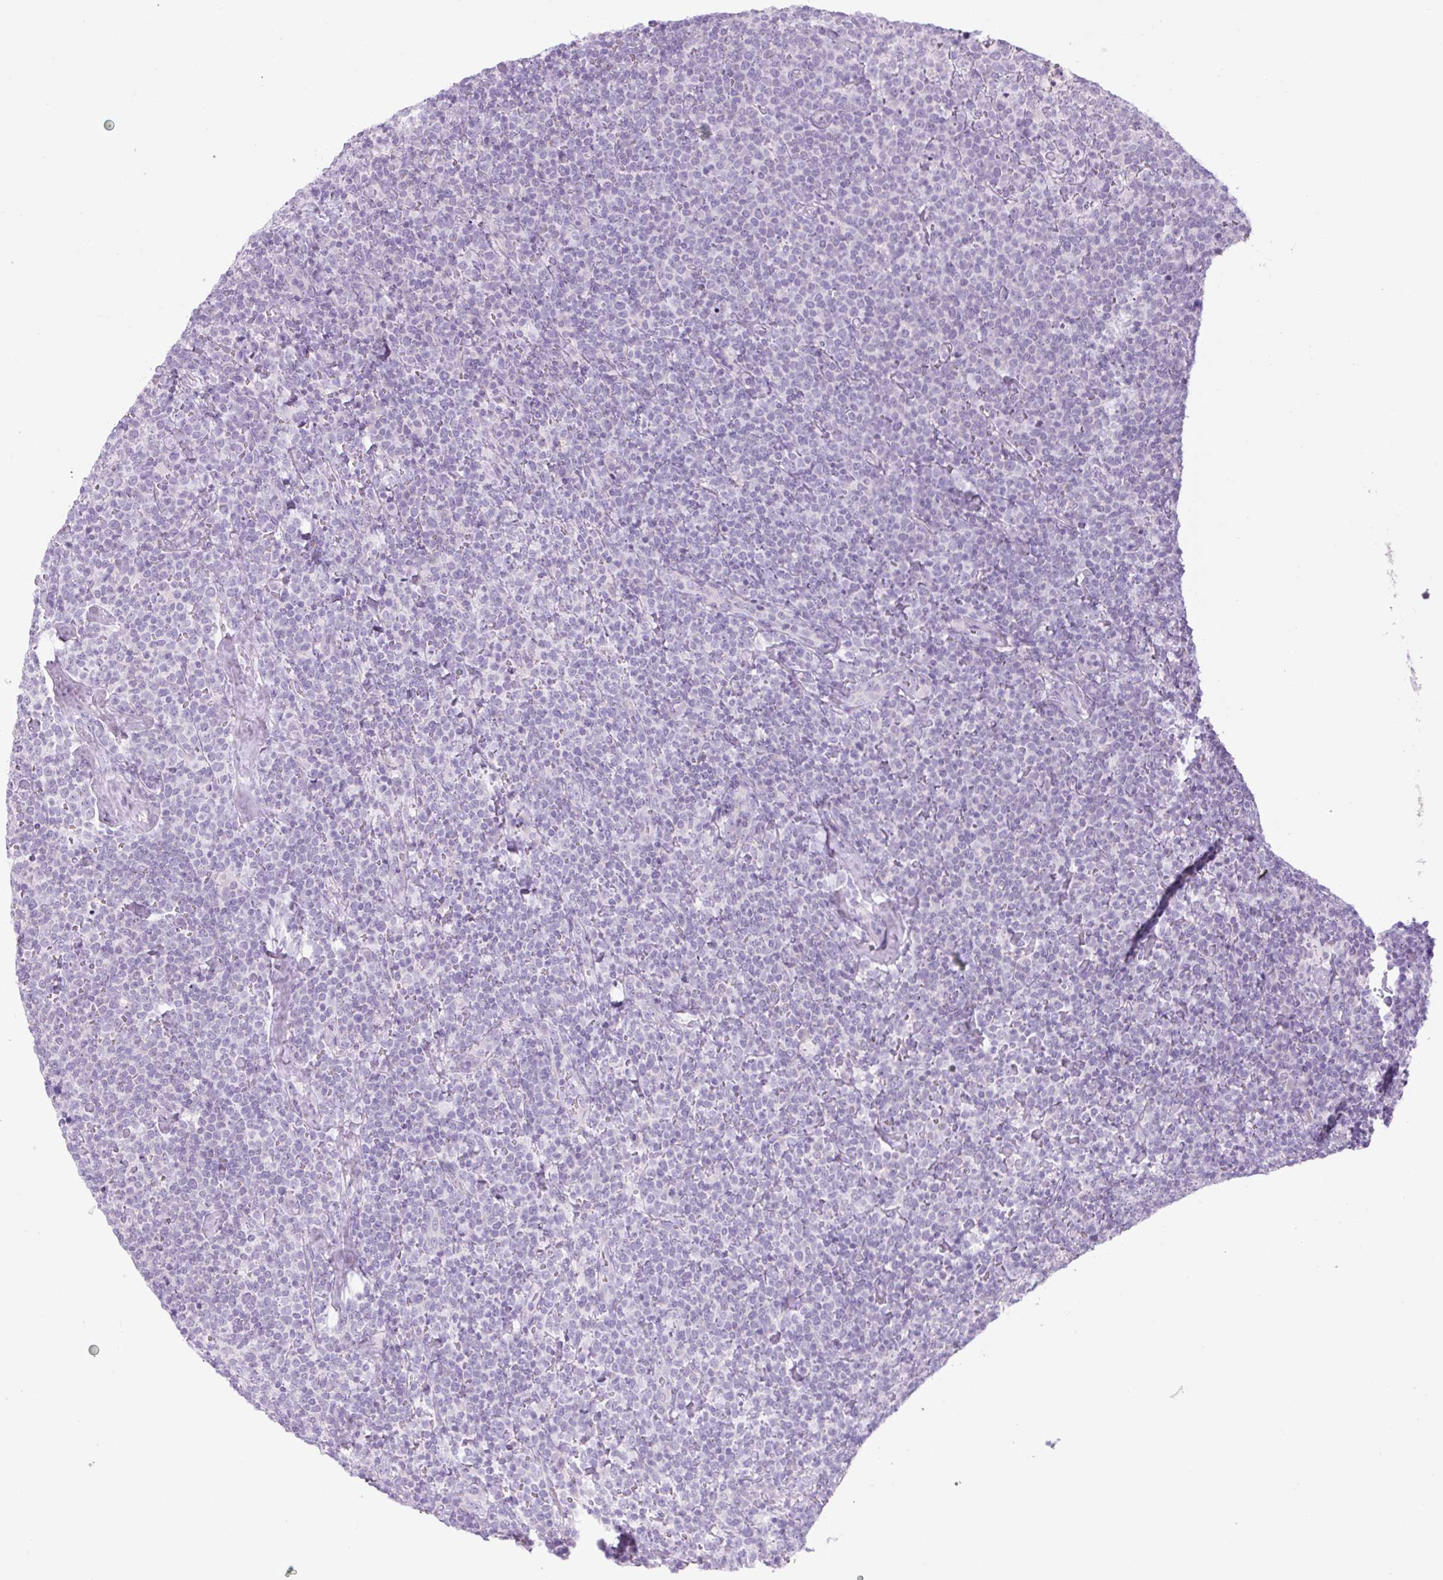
{"staining": {"intensity": "negative", "quantity": "none", "location": "none"}, "tissue": "lymphoma", "cell_type": "Tumor cells", "image_type": "cancer", "snomed": [{"axis": "morphology", "description": "Malignant lymphoma, non-Hodgkin's type, High grade"}, {"axis": "topography", "description": "Lymph node"}], "caption": "The micrograph displays no staining of tumor cells in lymphoma.", "gene": "FGFBP3", "patient": {"sex": "male", "age": 61}}